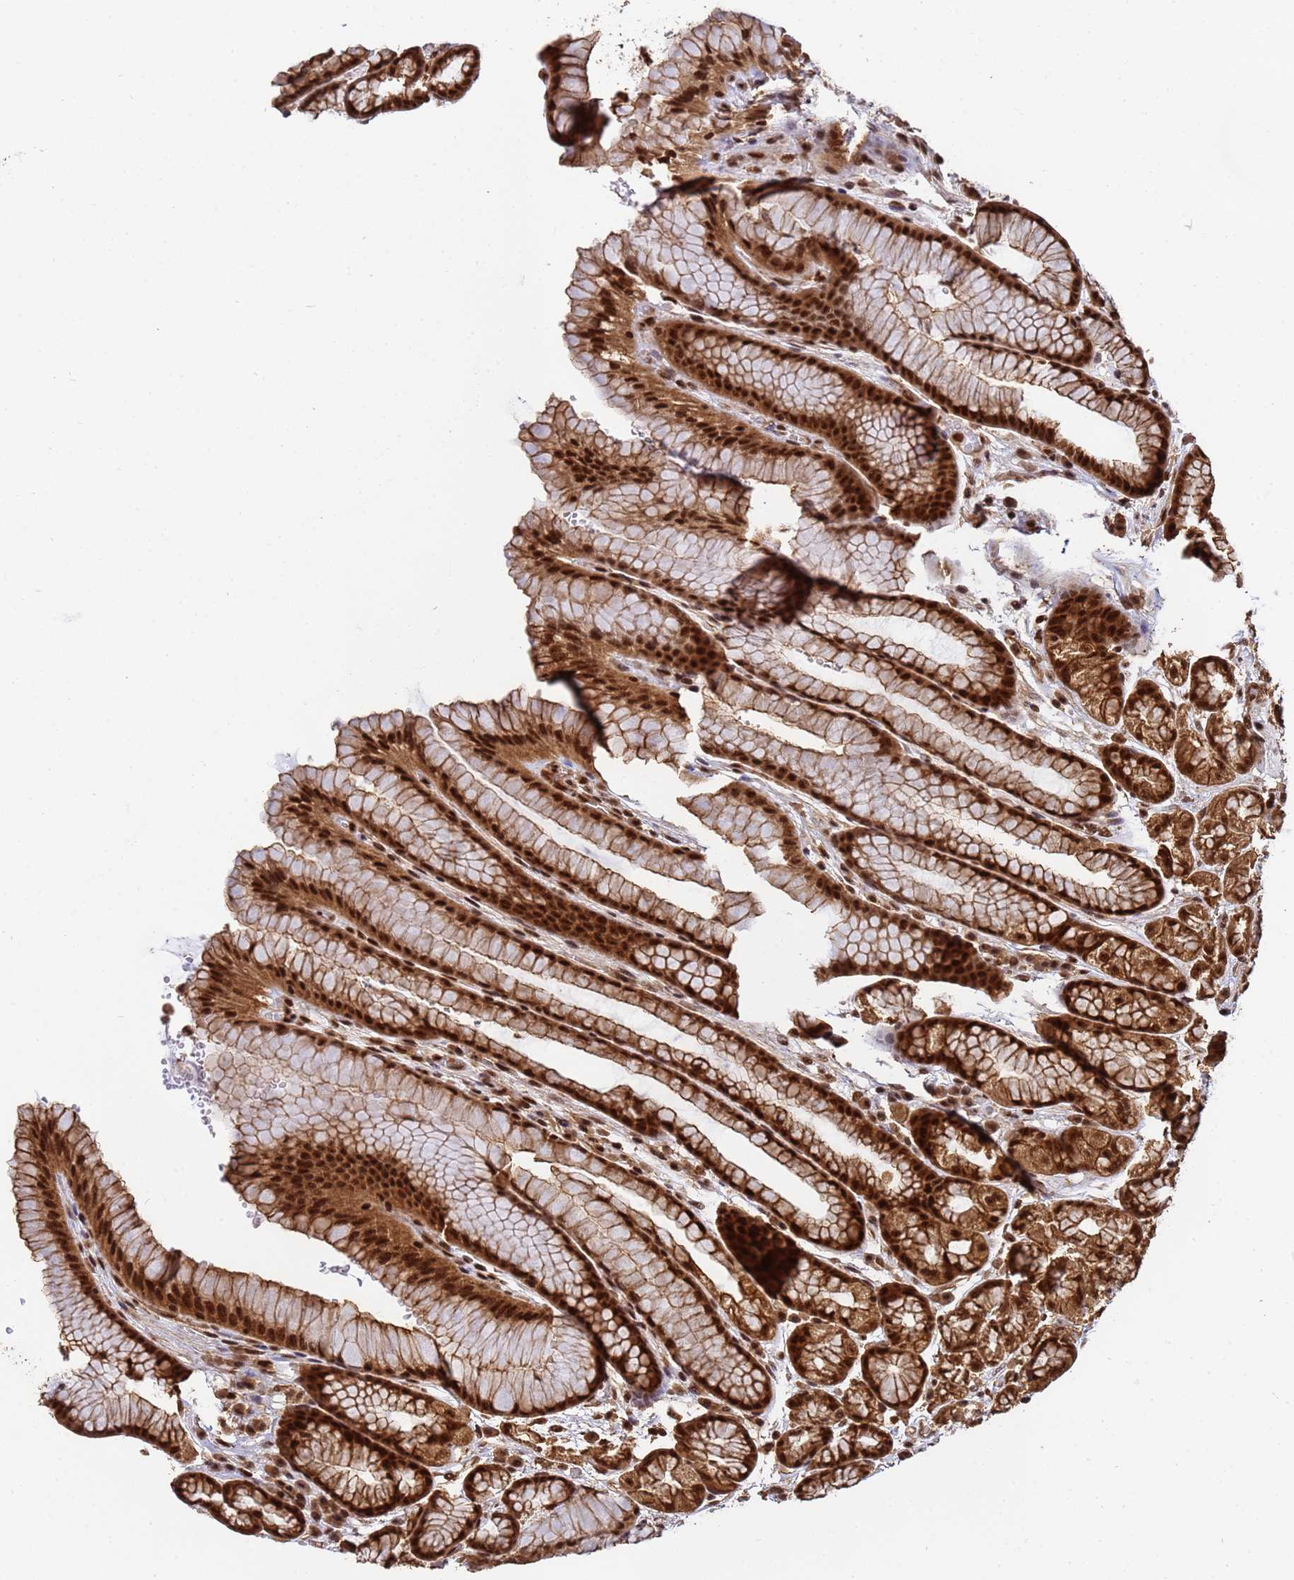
{"staining": {"intensity": "strong", "quantity": ">75%", "location": "cytoplasmic/membranous,nuclear"}, "tissue": "stomach", "cell_type": "Glandular cells", "image_type": "normal", "snomed": [{"axis": "morphology", "description": "Normal tissue, NOS"}, {"axis": "morphology", "description": "Adenocarcinoma, NOS"}, {"axis": "topography", "description": "Stomach"}], "caption": "Immunohistochemistry micrograph of normal stomach: stomach stained using IHC demonstrates high levels of strong protein expression localized specifically in the cytoplasmic/membranous,nuclear of glandular cells, appearing as a cytoplasmic/membranous,nuclear brown color.", "gene": "SYF2", "patient": {"sex": "male", "age": 57}}